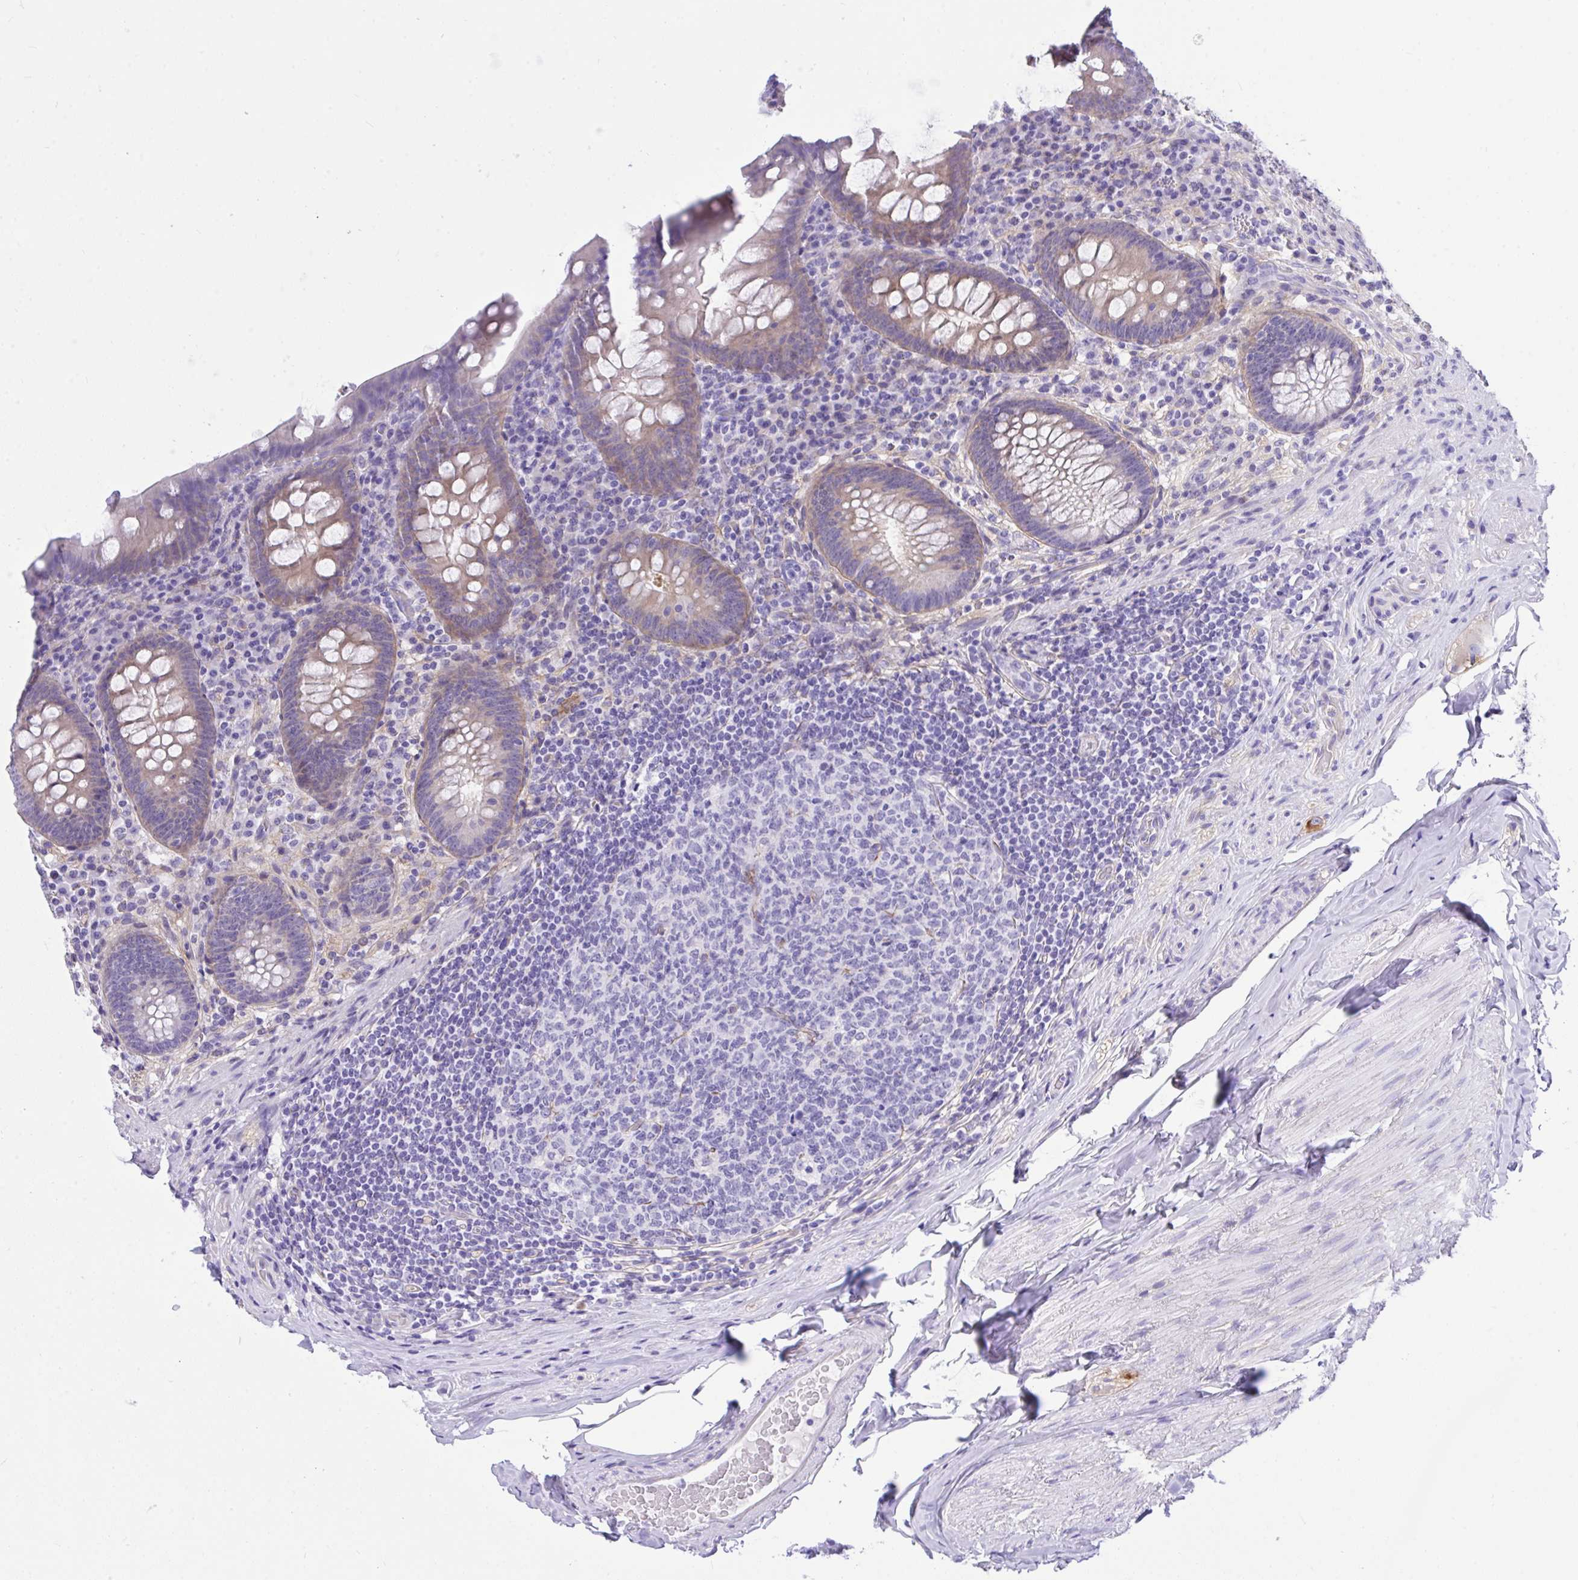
{"staining": {"intensity": "weak", "quantity": "25%-75%", "location": "cytoplasmic/membranous"}, "tissue": "appendix", "cell_type": "Glandular cells", "image_type": "normal", "snomed": [{"axis": "morphology", "description": "Normal tissue, NOS"}, {"axis": "topography", "description": "Appendix"}], "caption": "Appendix stained with immunohistochemistry (IHC) demonstrates weak cytoplasmic/membranous staining in approximately 25%-75% of glandular cells.", "gene": "TLN2", "patient": {"sex": "male", "age": 71}}